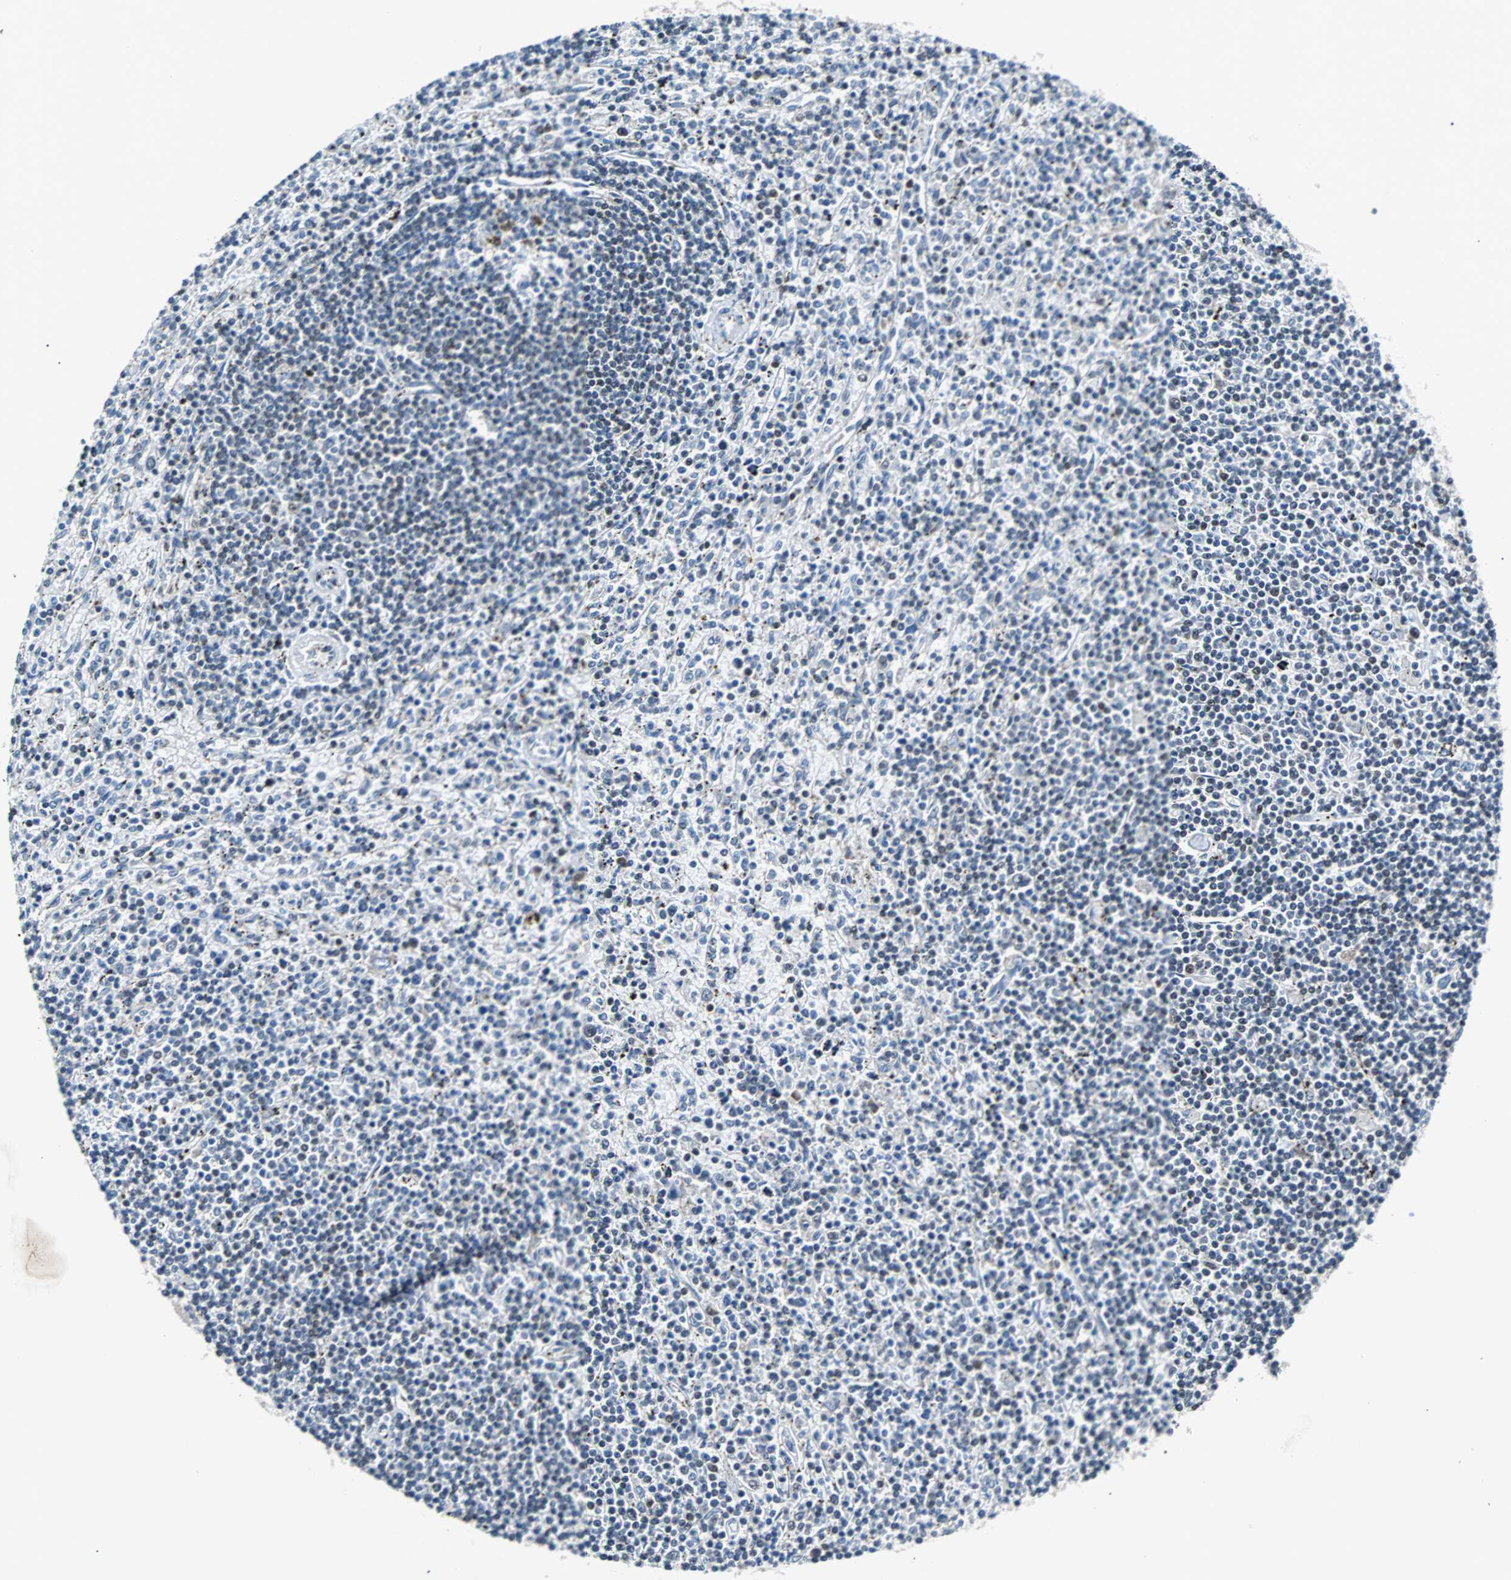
{"staining": {"intensity": "negative", "quantity": "none", "location": "none"}, "tissue": "lymphoma", "cell_type": "Tumor cells", "image_type": "cancer", "snomed": [{"axis": "morphology", "description": "Malignant lymphoma, non-Hodgkin's type, Low grade"}, {"axis": "topography", "description": "Spleen"}], "caption": "IHC of lymphoma exhibits no positivity in tumor cells.", "gene": "USP28", "patient": {"sex": "male", "age": 76}}